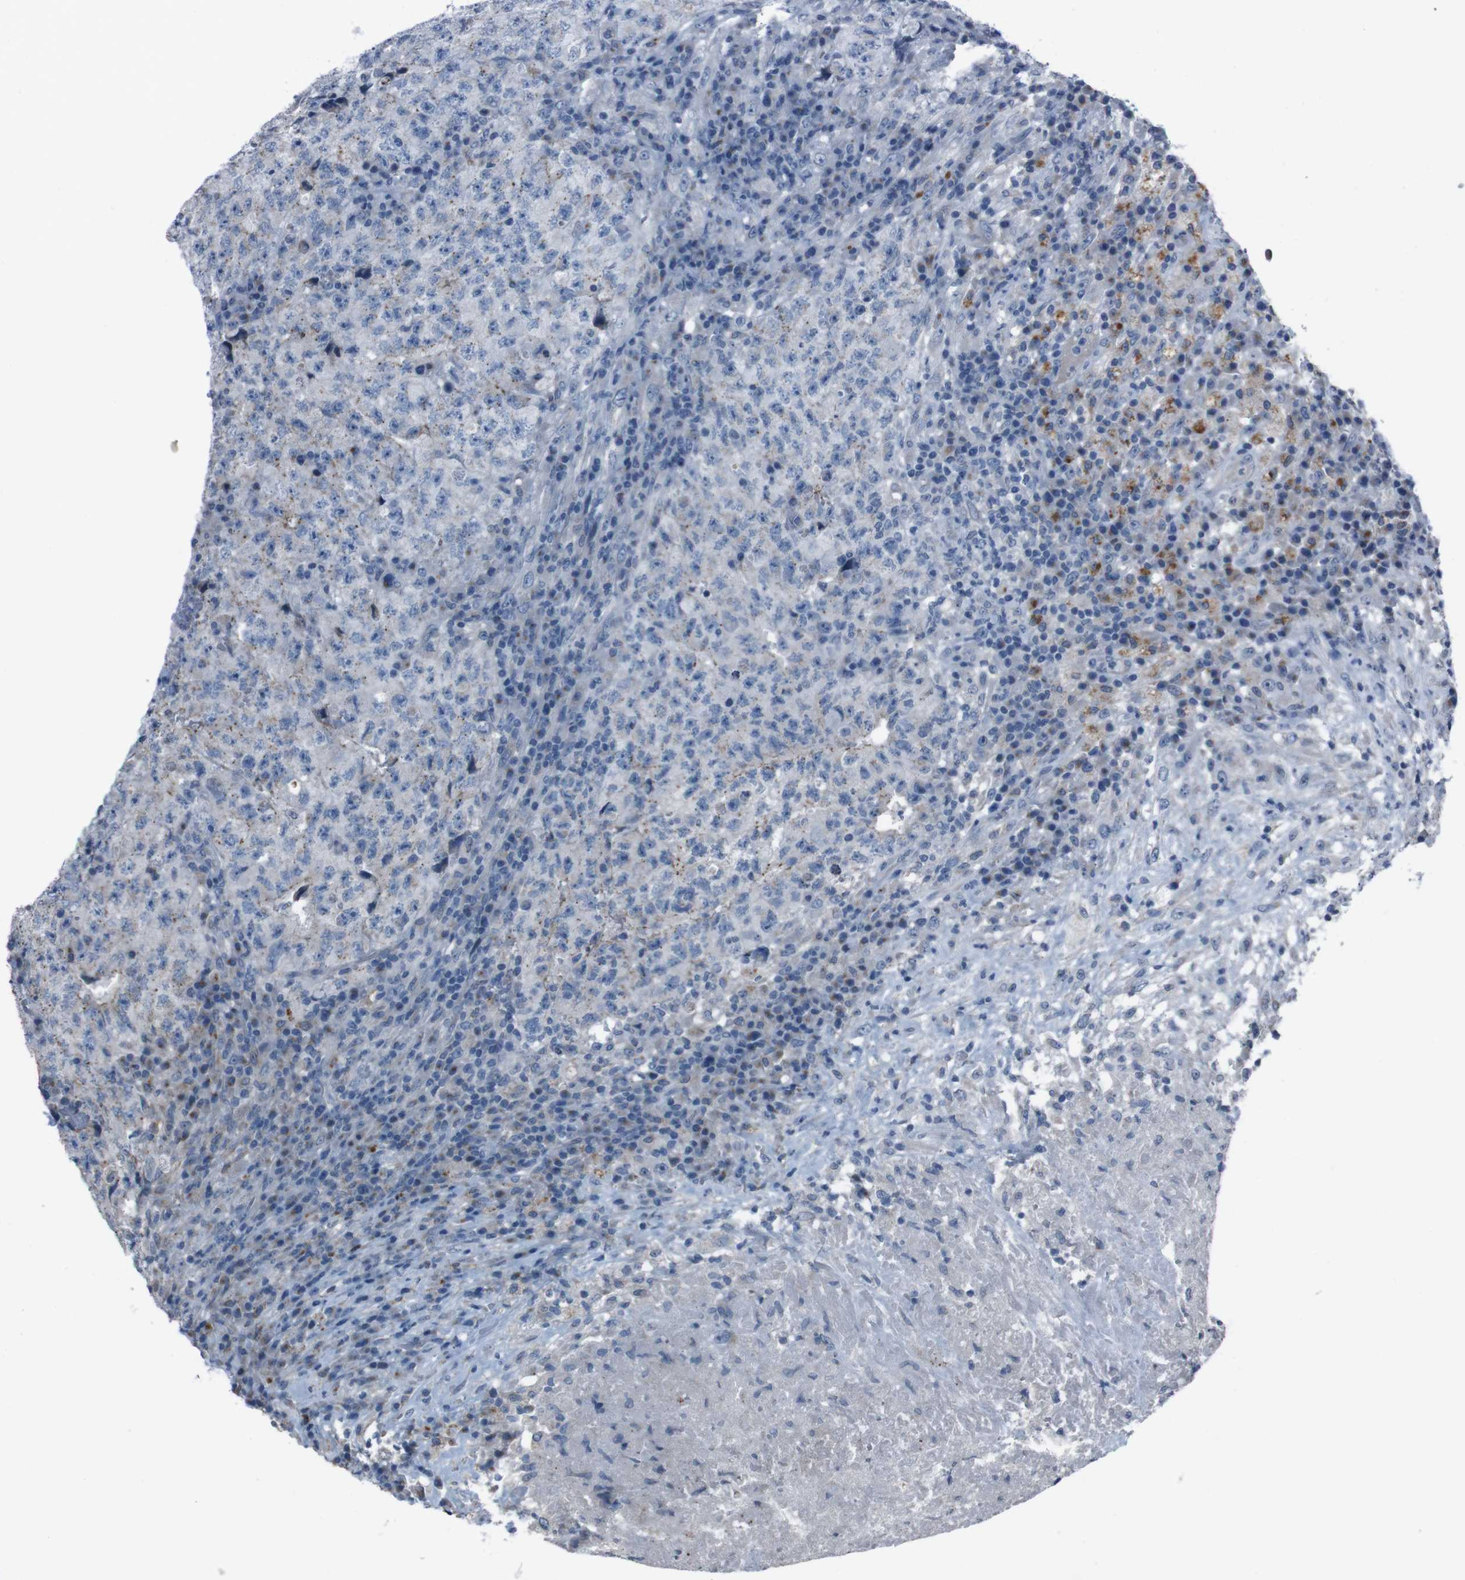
{"staining": {"intensity": "weak", "quantity": "<25%", "location": "cytoplasmic/membranous"}, "tissue": "testis cancer", "cell_type": "Tumor cells", "image_type": "cancer", "snomed": [{"axis": "morphology", "description": "Necrosis, NOS"}, {"axis": "morphology", "description": "Carcinoma, Embryonal, NOS"}, {"axis": "topography", "description": "Testis"}], "caption": "This micrograph is of testis cancer stained with immunohistochemistry to label a protein in brown with the nuclei are counter-stained blue. There is no expression in tumor cells. The staining is performed using DAB brown chromogen with nuclei counter-stained in using hematoxylin.", "gene": "EFNA5", "patient": {"sex": "male", "age": 19}}